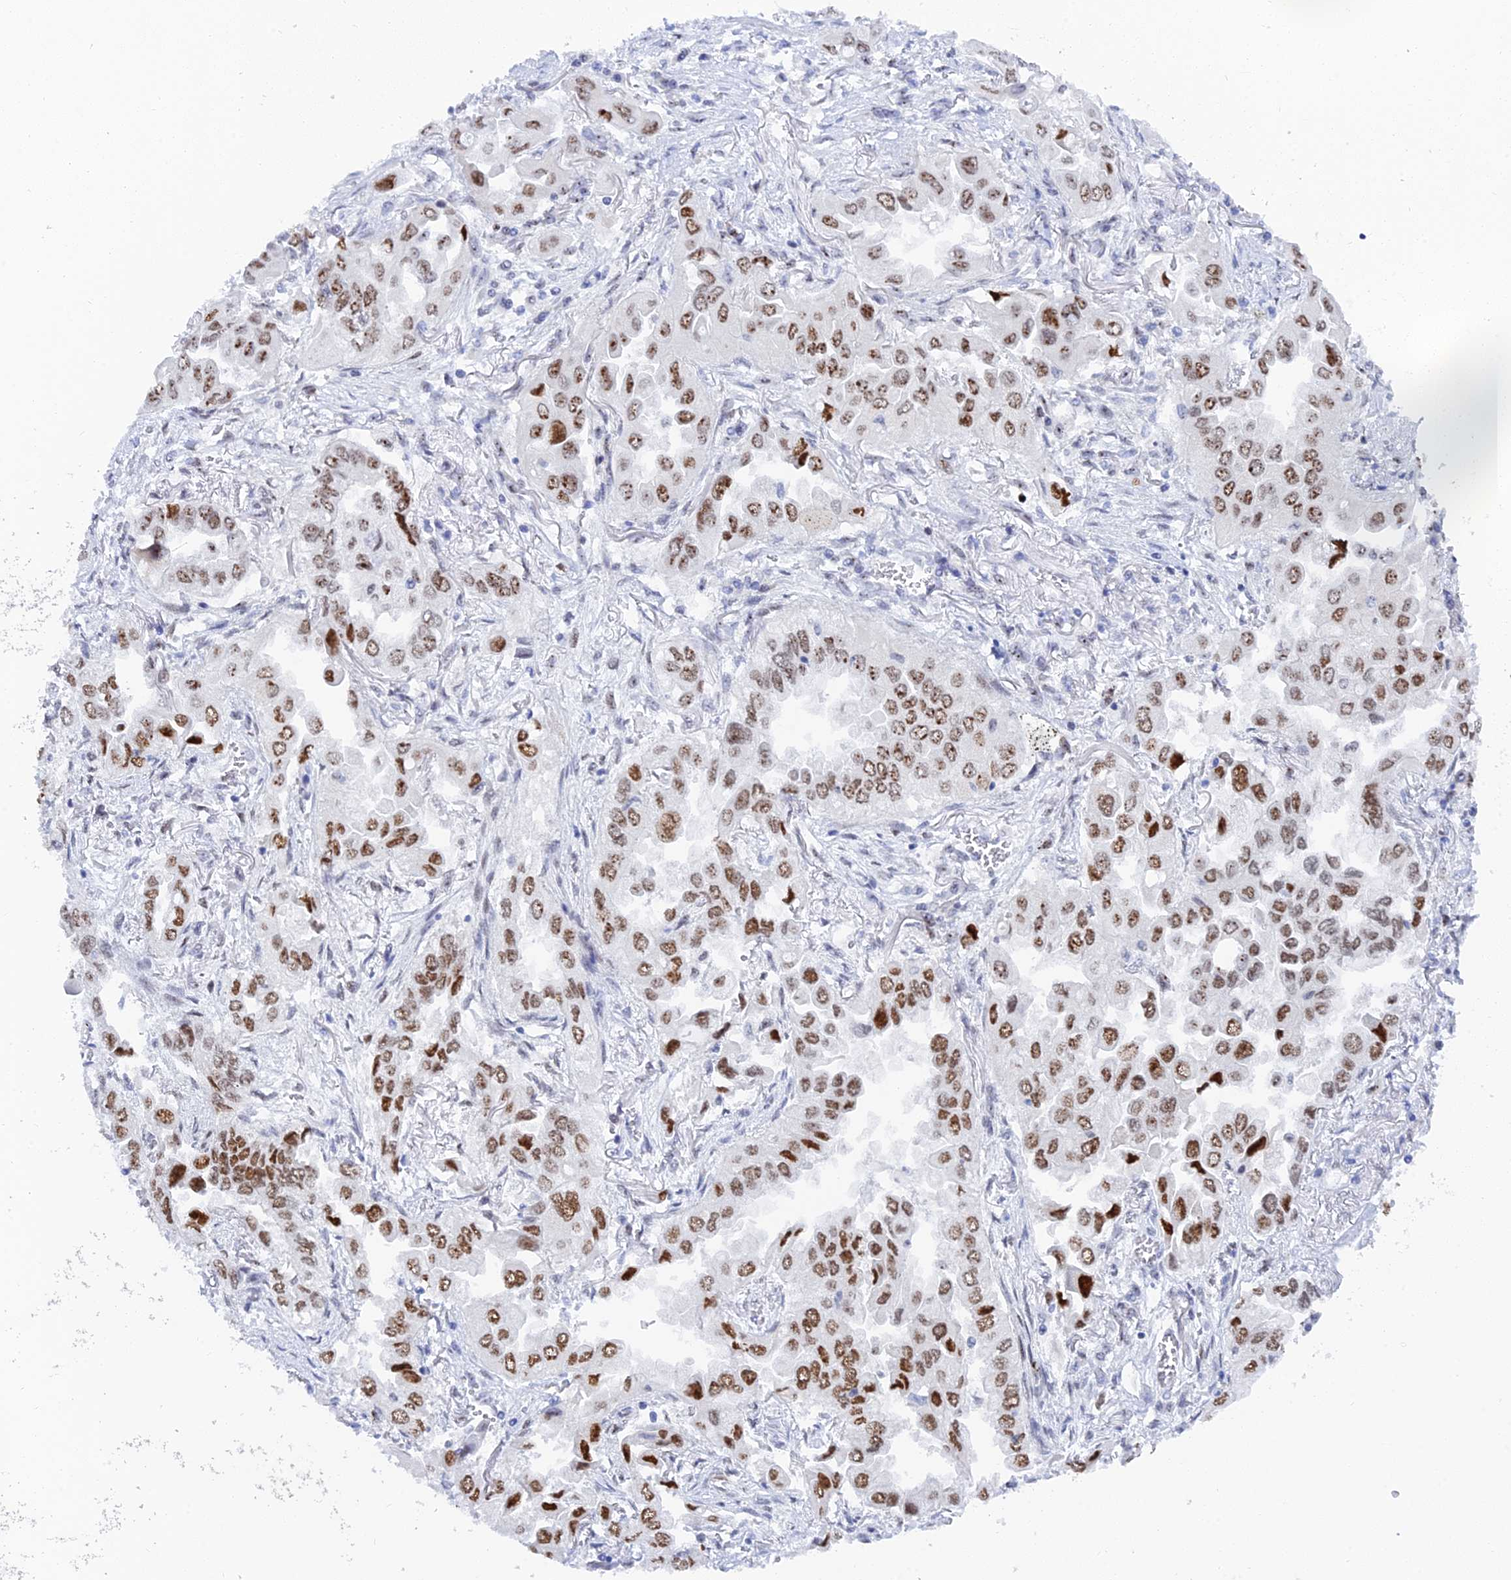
{"staining": {"intensity": "moderate", "quantity": ">75%", "location": "nuclear"}, "tissue": "lung cancer", "cell_type": "Tumor cells", "image_type": "cancer", "snomed": [{"axis": "morphology", "description": "Adenocarcinoma, NOS"}, {"axis": "topography", "description": "Lung"}], "caption": "Lung cancer (adenocarcinoma) stained with immunohistochemistry displays moderate nuclear staining in approximately >75% of tumor cells. (DAB (3,3'-diaminobenzidine) IHC with brightfield microscopy, high magnification).", "gene": "RSL1D1", "patient": {"sex": "female", "age": 76}}